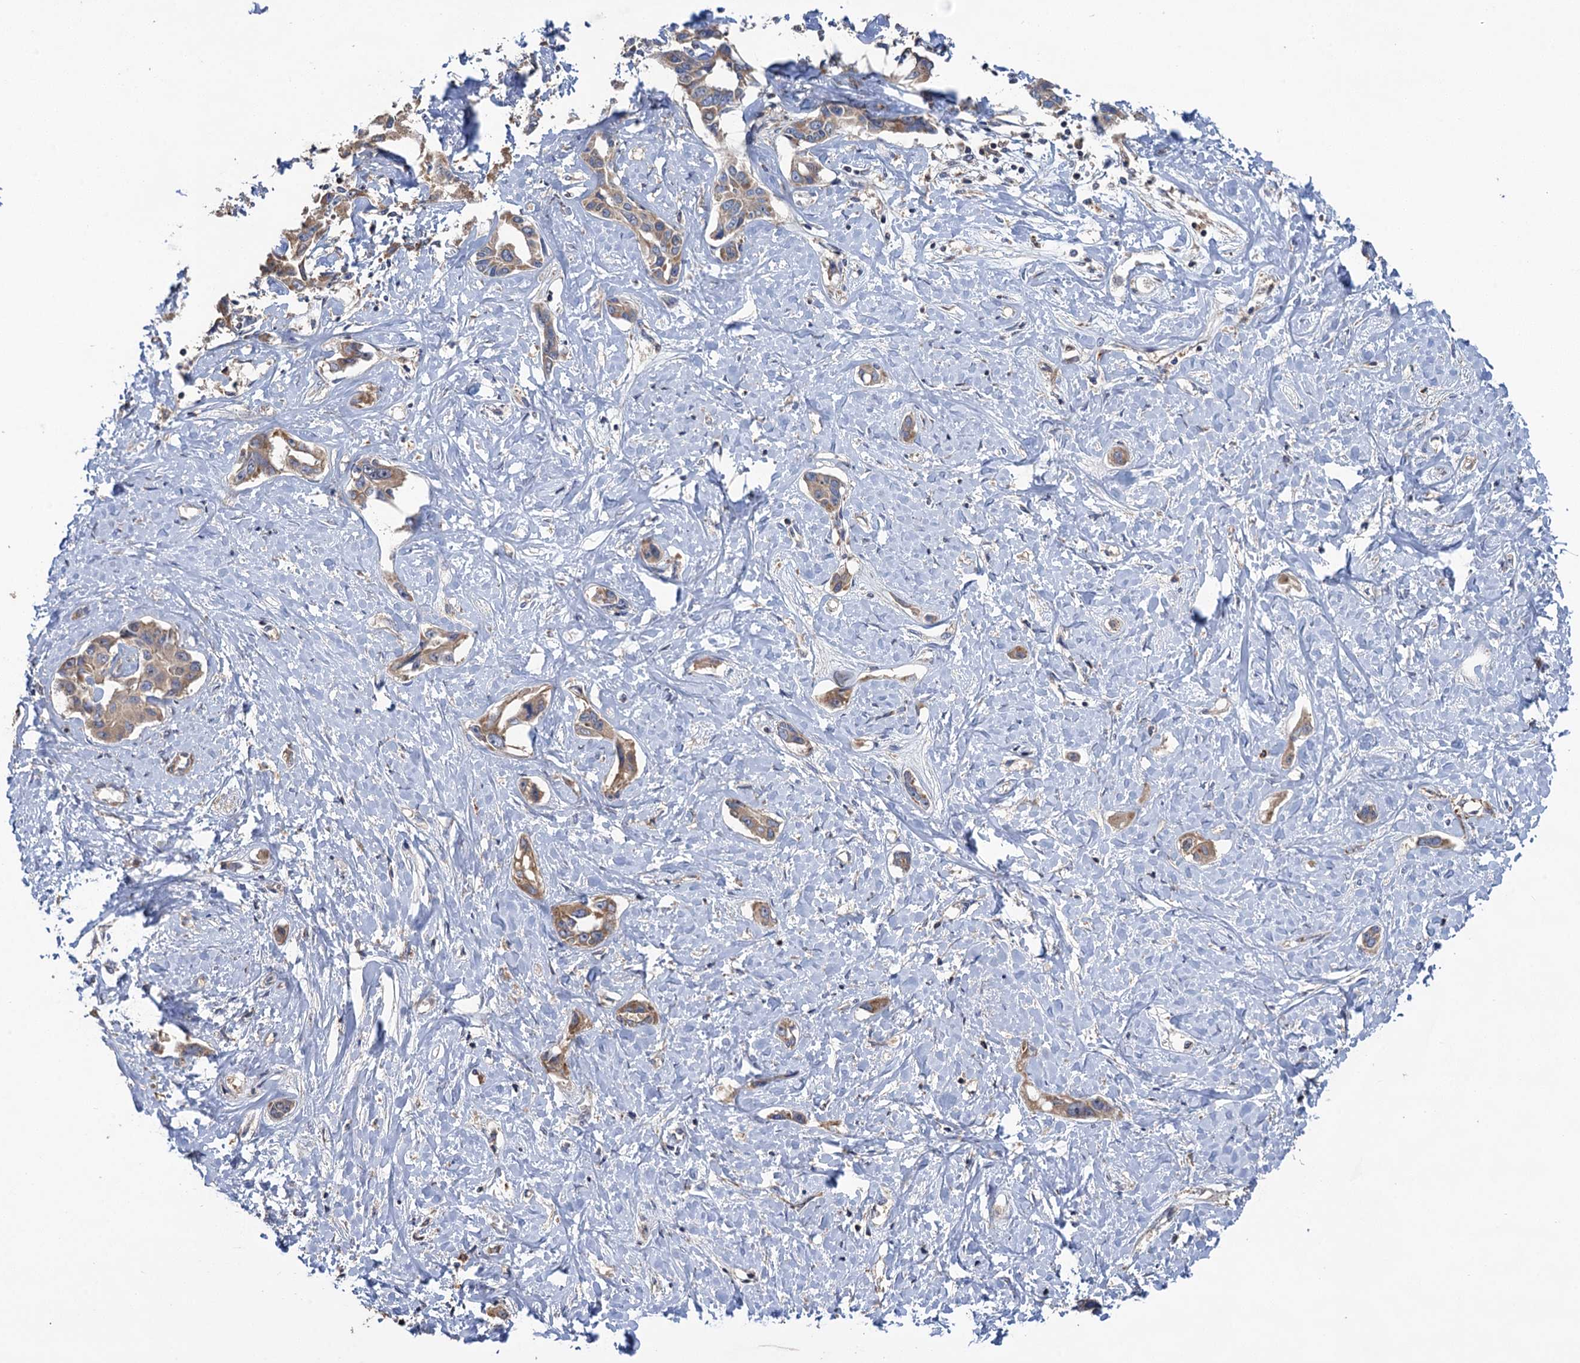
{"staining": {"intensity": "moderate", "quantity": ">75%", "location": "cytoplasmic/membranous"}, "tissue": "liver cancer", "cell_type": "Tumor cells", "image_type": "cancer", "snomed": [{"axis": "morphology", "description": "Cholangiocarcinoma"}, {"axis": "topography", "description": "Liver"}], "caption": "Human liver cancer (cholangiocarcinoma) stained with a brown dye shows moderate cytoplasmic/membranous positive staining in approximately >75% of tumor cells.", "gene": "WDR88", "patient": {"sex": "male", "age": 59}}